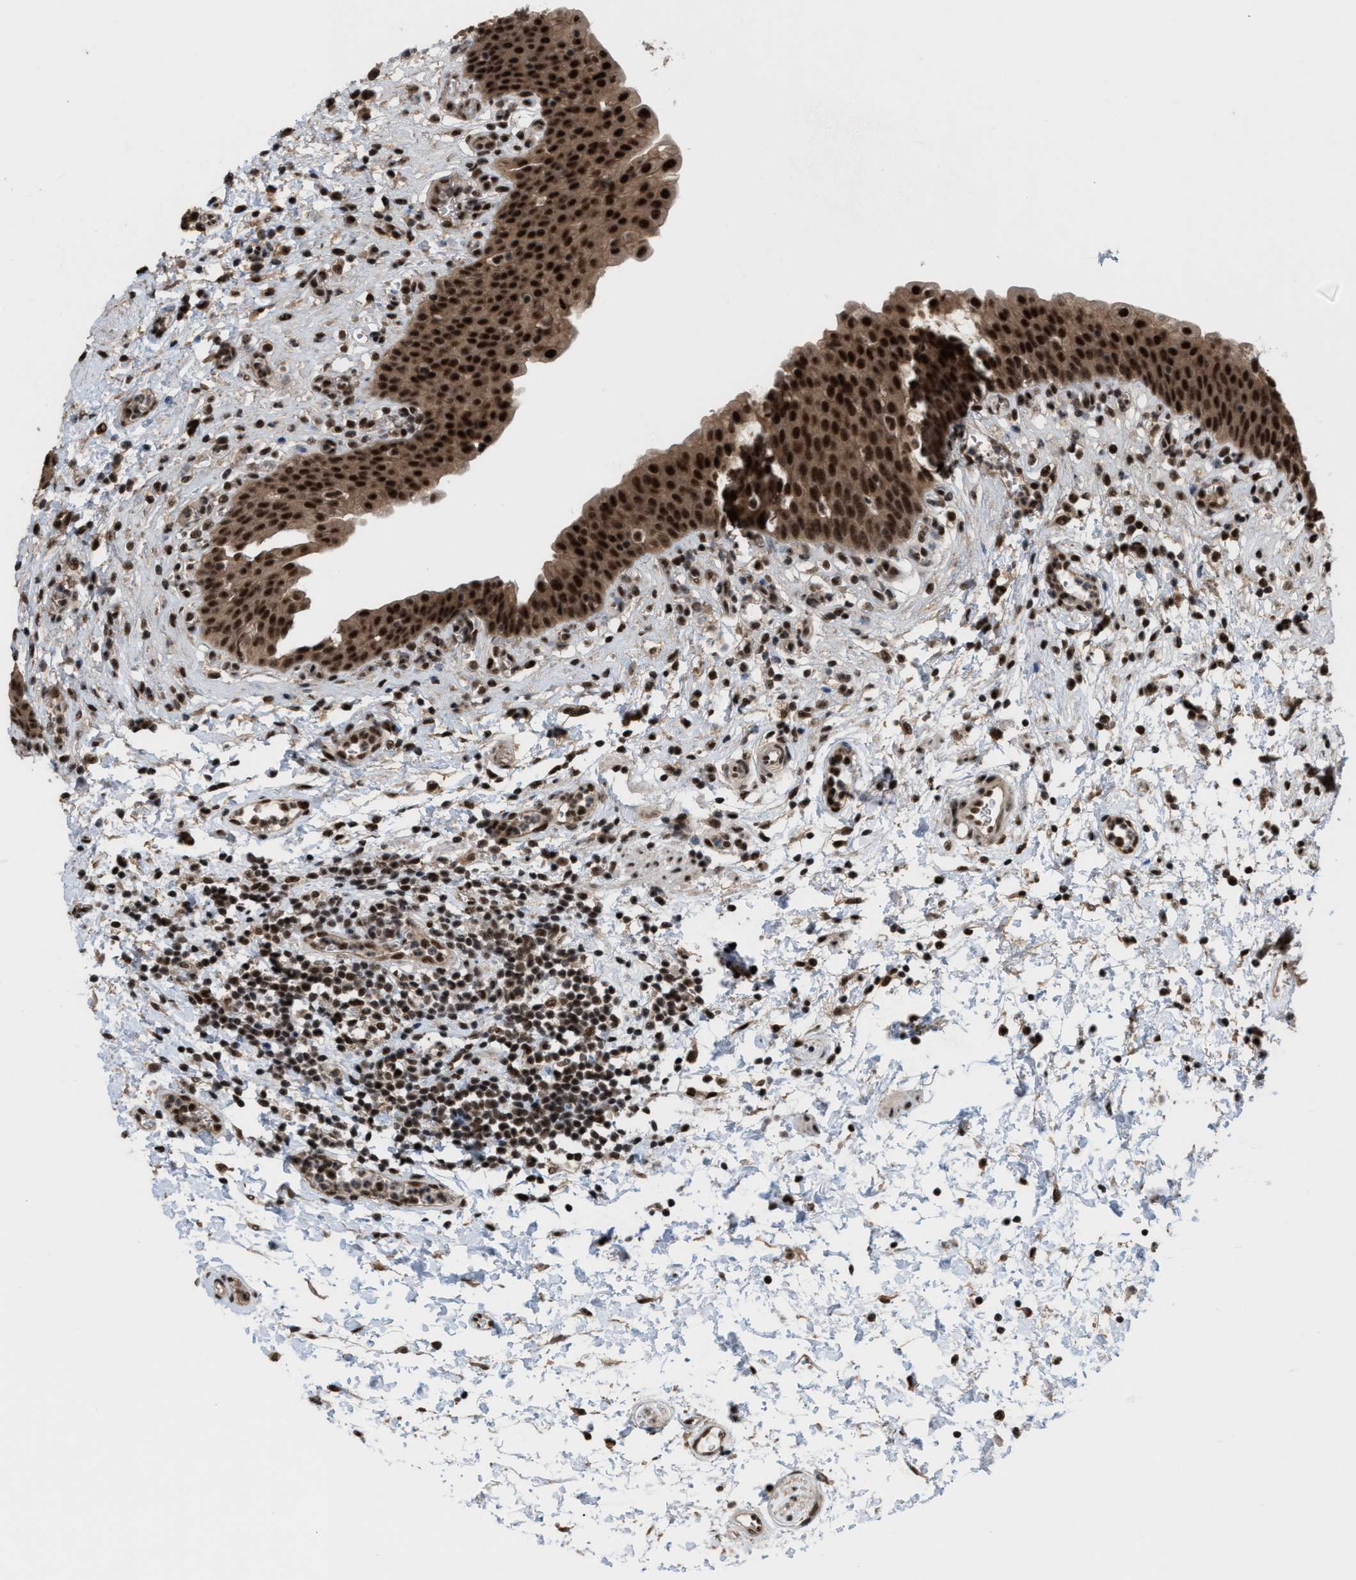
{"staining": {"intensity": "strong", "quantity": ">75%", "location": "cytoplasmic/membranous,nuclear"}, "tissue": "urinary bladder", "cell_type": "Urothelial cells", "image_type": "normal", "snomed": [{"axis": "morphology", "description": "Normal tissue, NOS"}, {"axis": "topography", "description": "Urinary bladder"}], "caption": "IHC staining of normal urinary bladder, which exhibits high levels of strong cytoplasmic/membranous,nuclear staining in approximately >75% of urothelial cells indicating strong cytoplasmic/membranous,nuclear protein positivity. The staining was performed using DAB (3,3'-diaminobenzidine) (brown) for protein detection and nuclei were counterstained in hematoxylin (blue).", "gene": "PRPF4", "patient": {"sex": "male", "age": 37}}